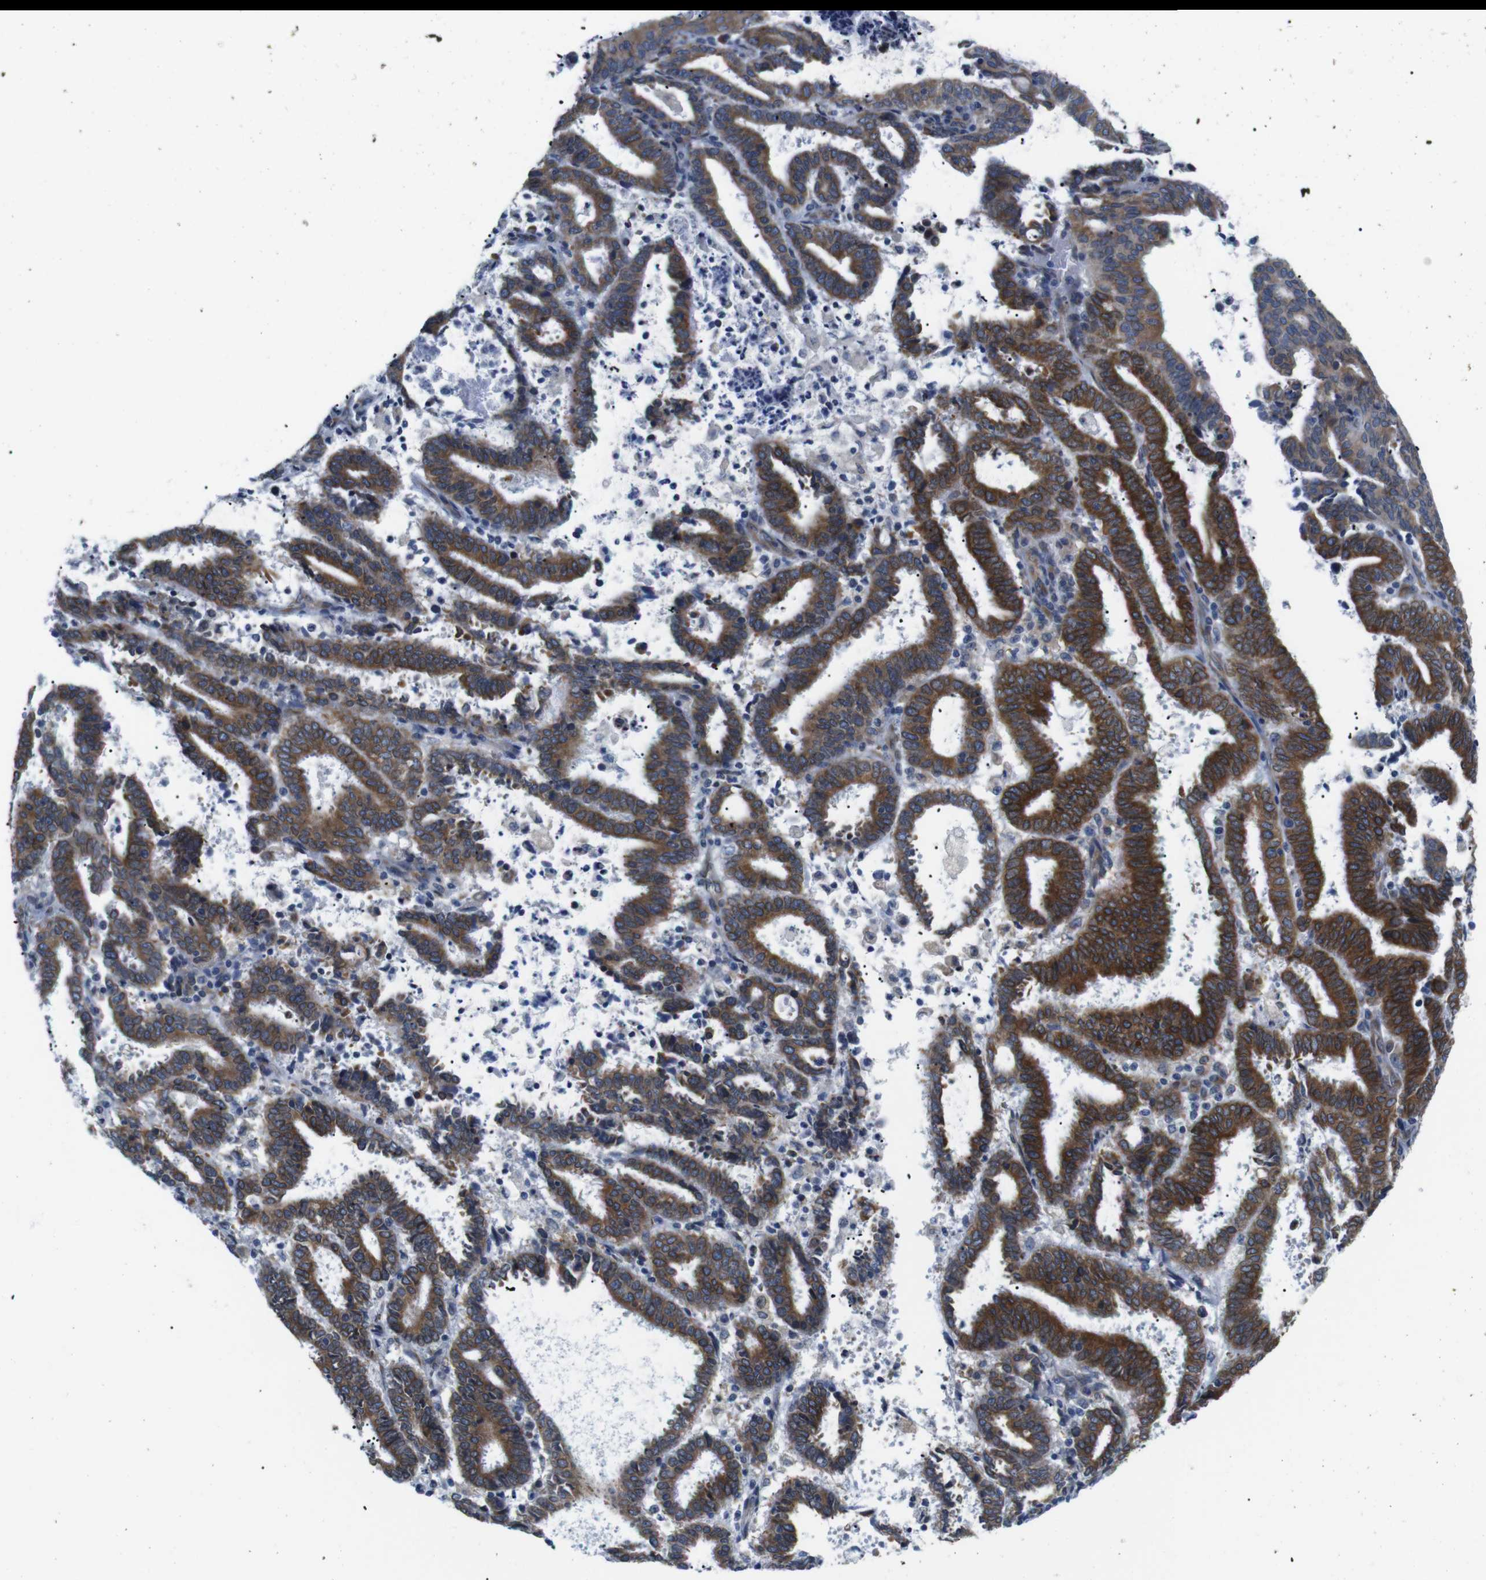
{"staining": {"intensity": "strong", "quantity": ">75%", "location": "cytoplasmic/membranous"}, "tissue": "endometrial cancer", "cell_type": "Tumor cells", "image_type": "cancer", "snomed": [{"axis": "morphology", "description": "Adenocarcinoma, NOS"}, {"axis": "topography", "description": "Uterus"}], "caption": "Immunohistochemical staining of adenocarcinoma (endometrial) demonstrates strong cytoplasmic/membranous protein staining in approximately >75% of tumor cells.", "gene": "HACD3", "patient": {"sex": "female", "age": 83}}